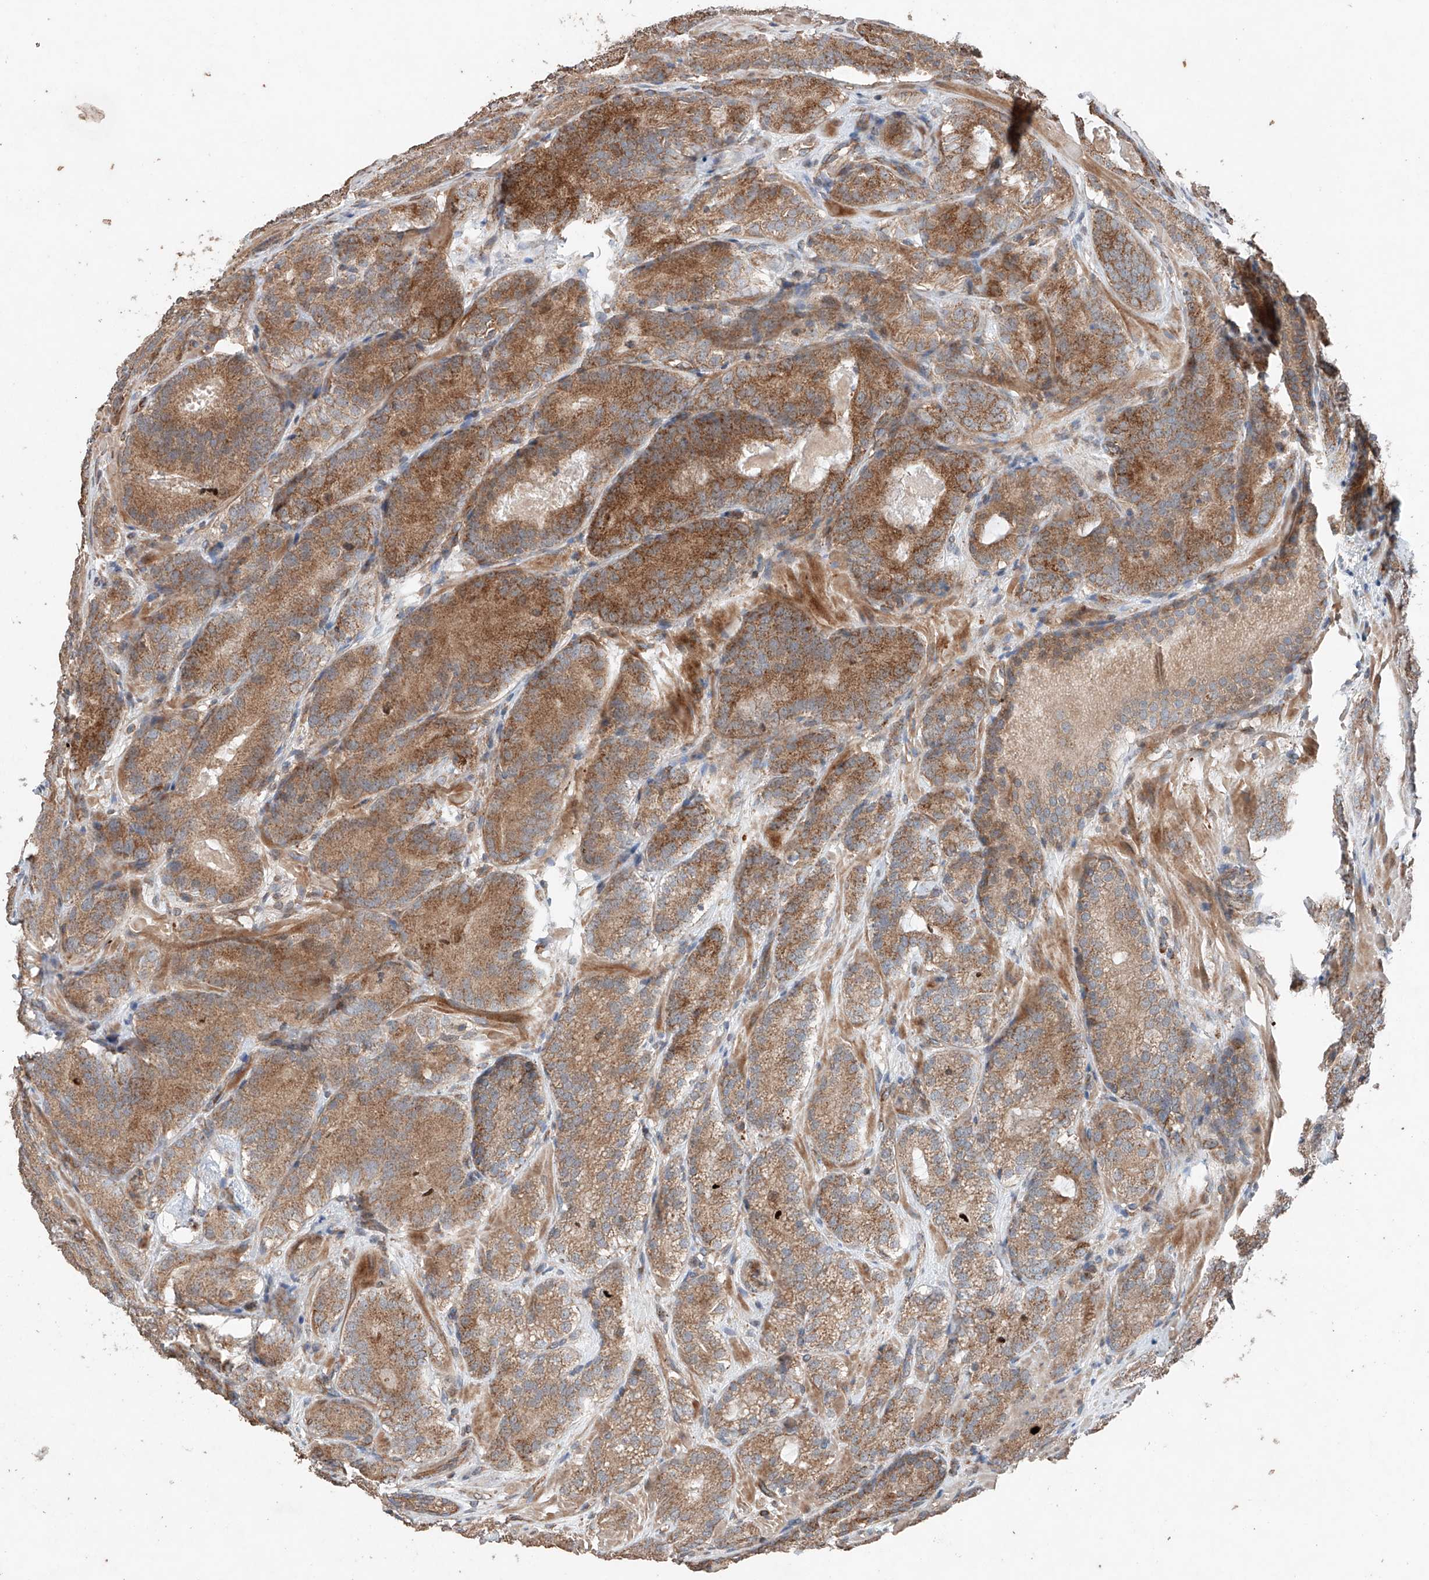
{"staining": {"intensity": "strong", "quantity": ">75%", "location": "cytoplasmic/membranous"}, "tissue": "prostate cancer", "cell_type": "Tumor cells", "image_type": "cancer", "snomed": [{"axis": "morphology", "description": "Adenocarcinoma, High grade"}, {"axis": "topography", "description": "Prostate"}], "caption": "Immunohistochemistry of prostate cancer (high-grade adenocarcinoma) demonstrates high levels of strong cytoplasmic/membranous staining in approximately >75% of tumor cells.", "gene": "AP4B1", "patient": {"sex": "male", "age": 57}}